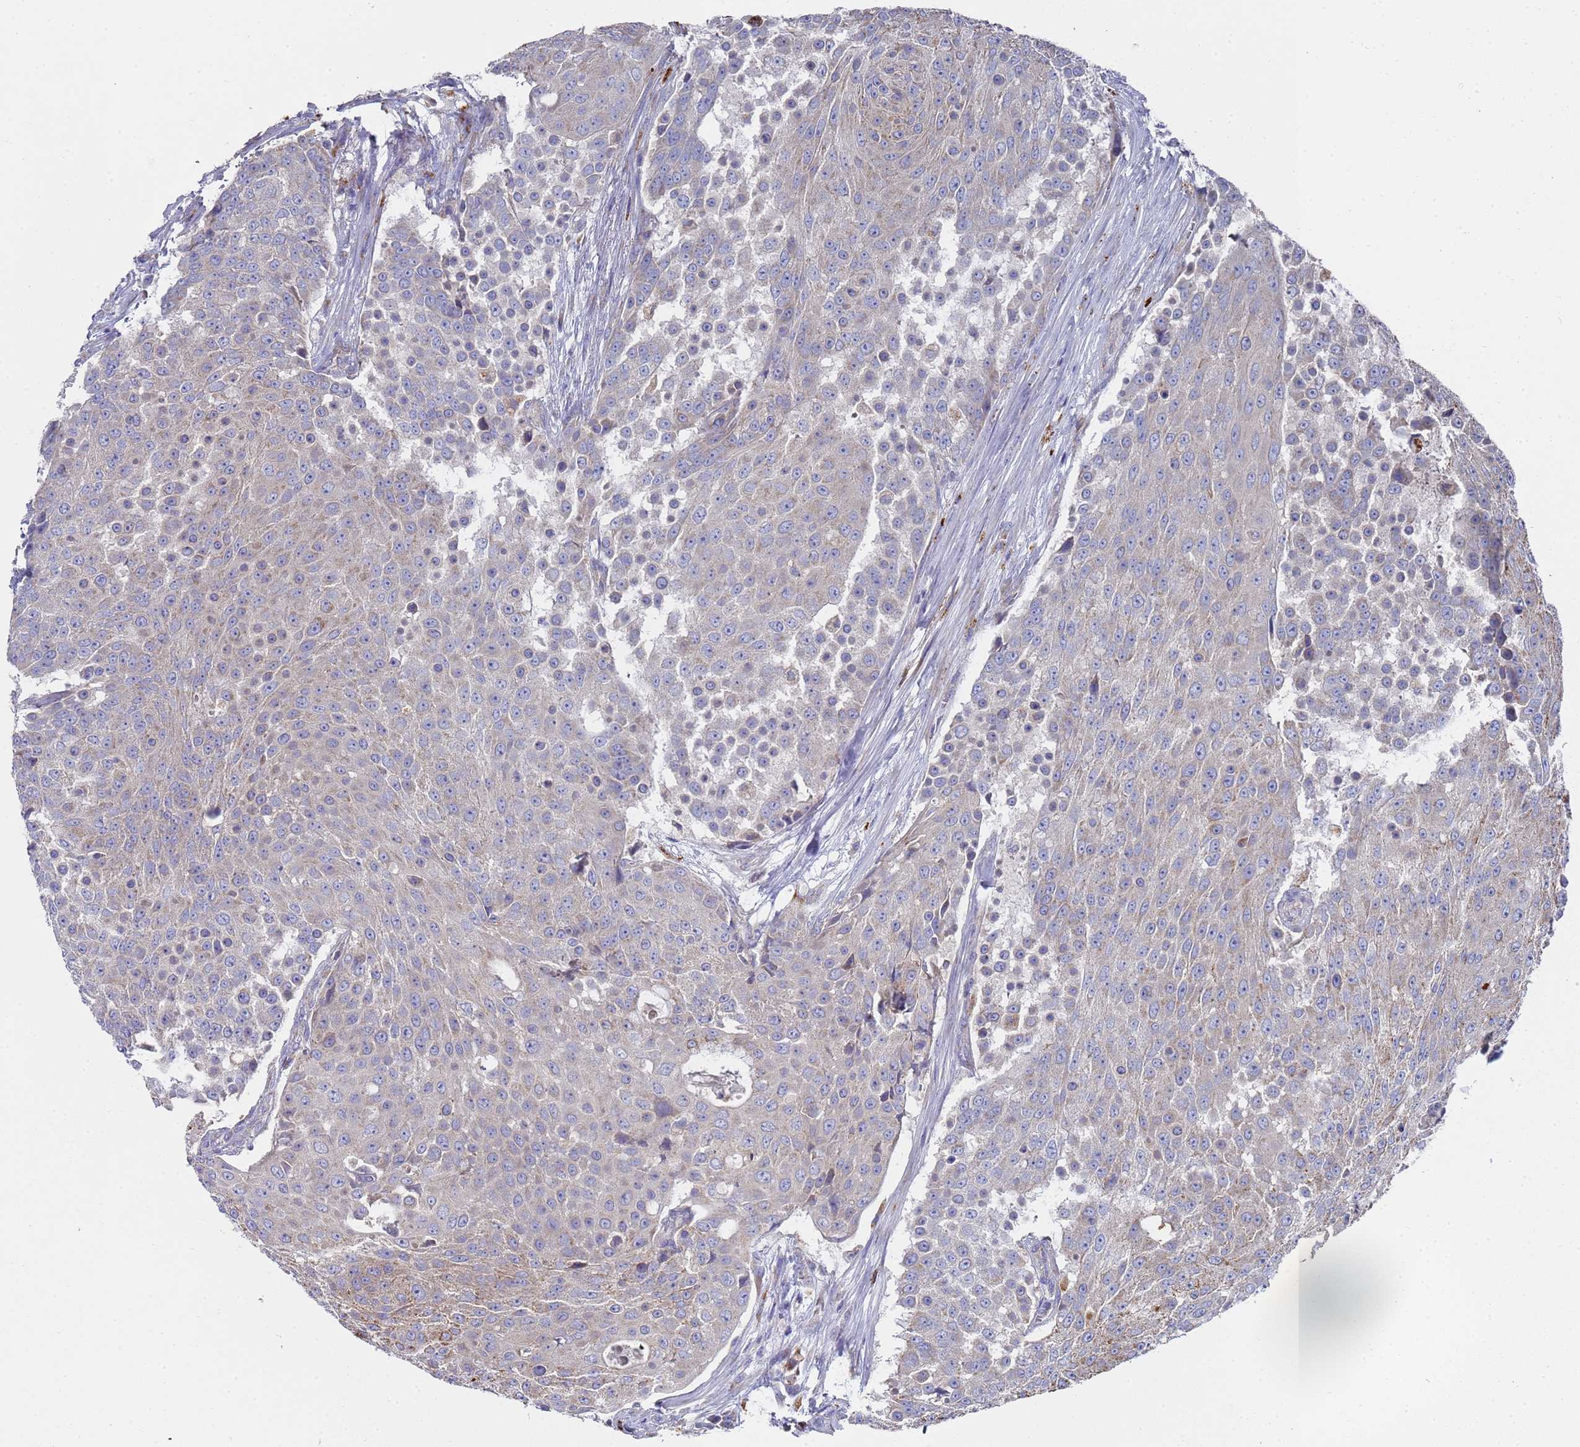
{"staining": {"intensity": "weak", "quantity": "<25%", "location": "cytoplasmic/membranous"}, "tissue": "urothelial cancer", "cell_type": "Tumor cells", "image_type": "cancer", "snomed": [{"axis": "morphology", "description": "Urothelial carcinoma, High grade"}, {"axis": "topography", "description": "Urinary bladder"}], "caption": "IHC photomicrograph of urothelial cancer stained for a protein (brown), which displays no positivity in tumor cells.", "gene": "NPEPPS", "patient": {"sex": "female", "age": 63}}